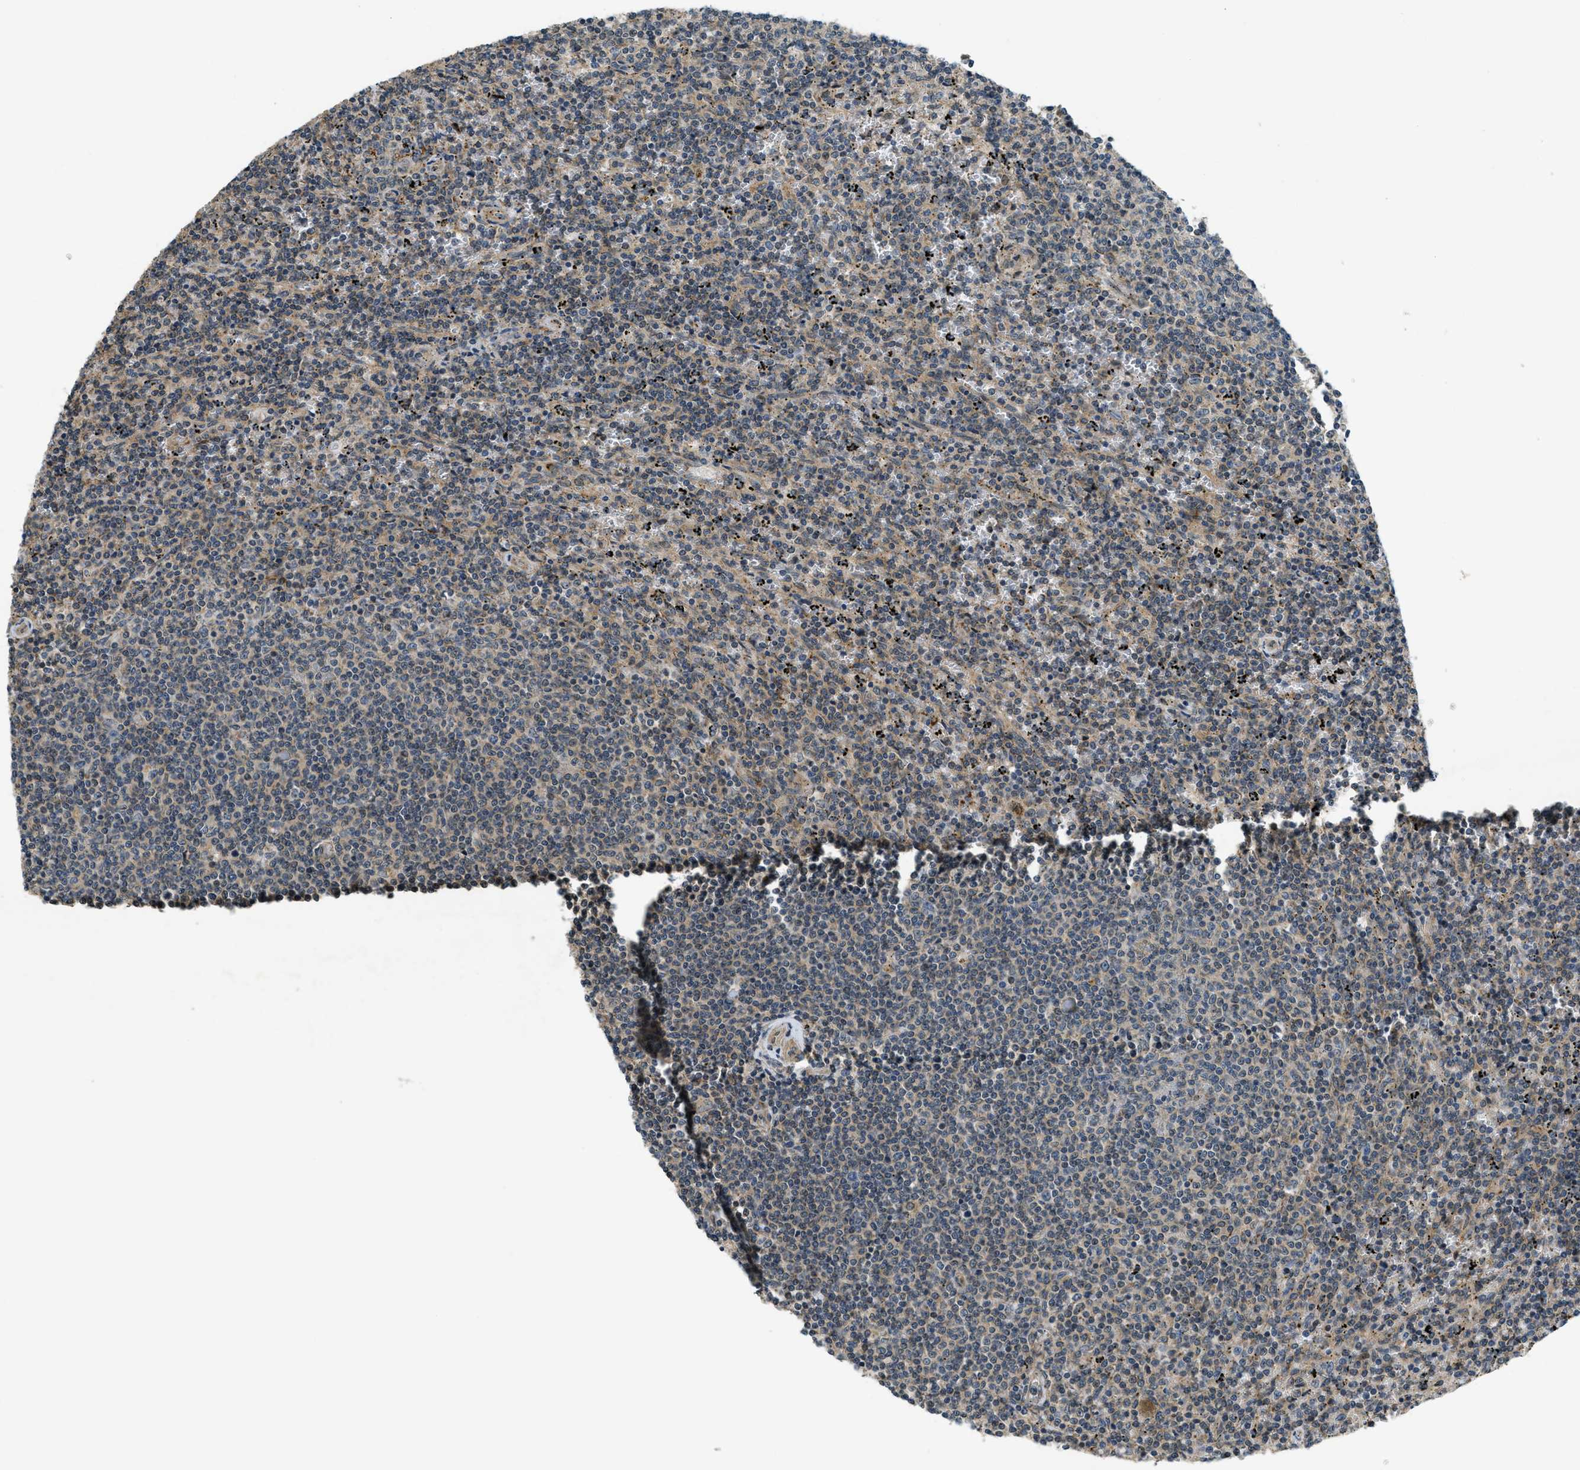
{"staining": {"intensity": "weak", "quantity": "<25%", "location": "cytoplasmic/membranous"}, "tissue": "lymphoma", "cell_type": "Tumor cells", "image_type": "cancer", "snomed": [{"axis": "morphology", "description": "Malignant lymphoma, non-Hodgkin's type, Low grade"}, {"axis": "topography", "description": "Spleen"}], "caption": "Immunohistochemistry of human lymphoma exhibits no positivity in tumor cells.", "gene": "CDKN2C", "patient": {"sex": "female", "age": 50}}